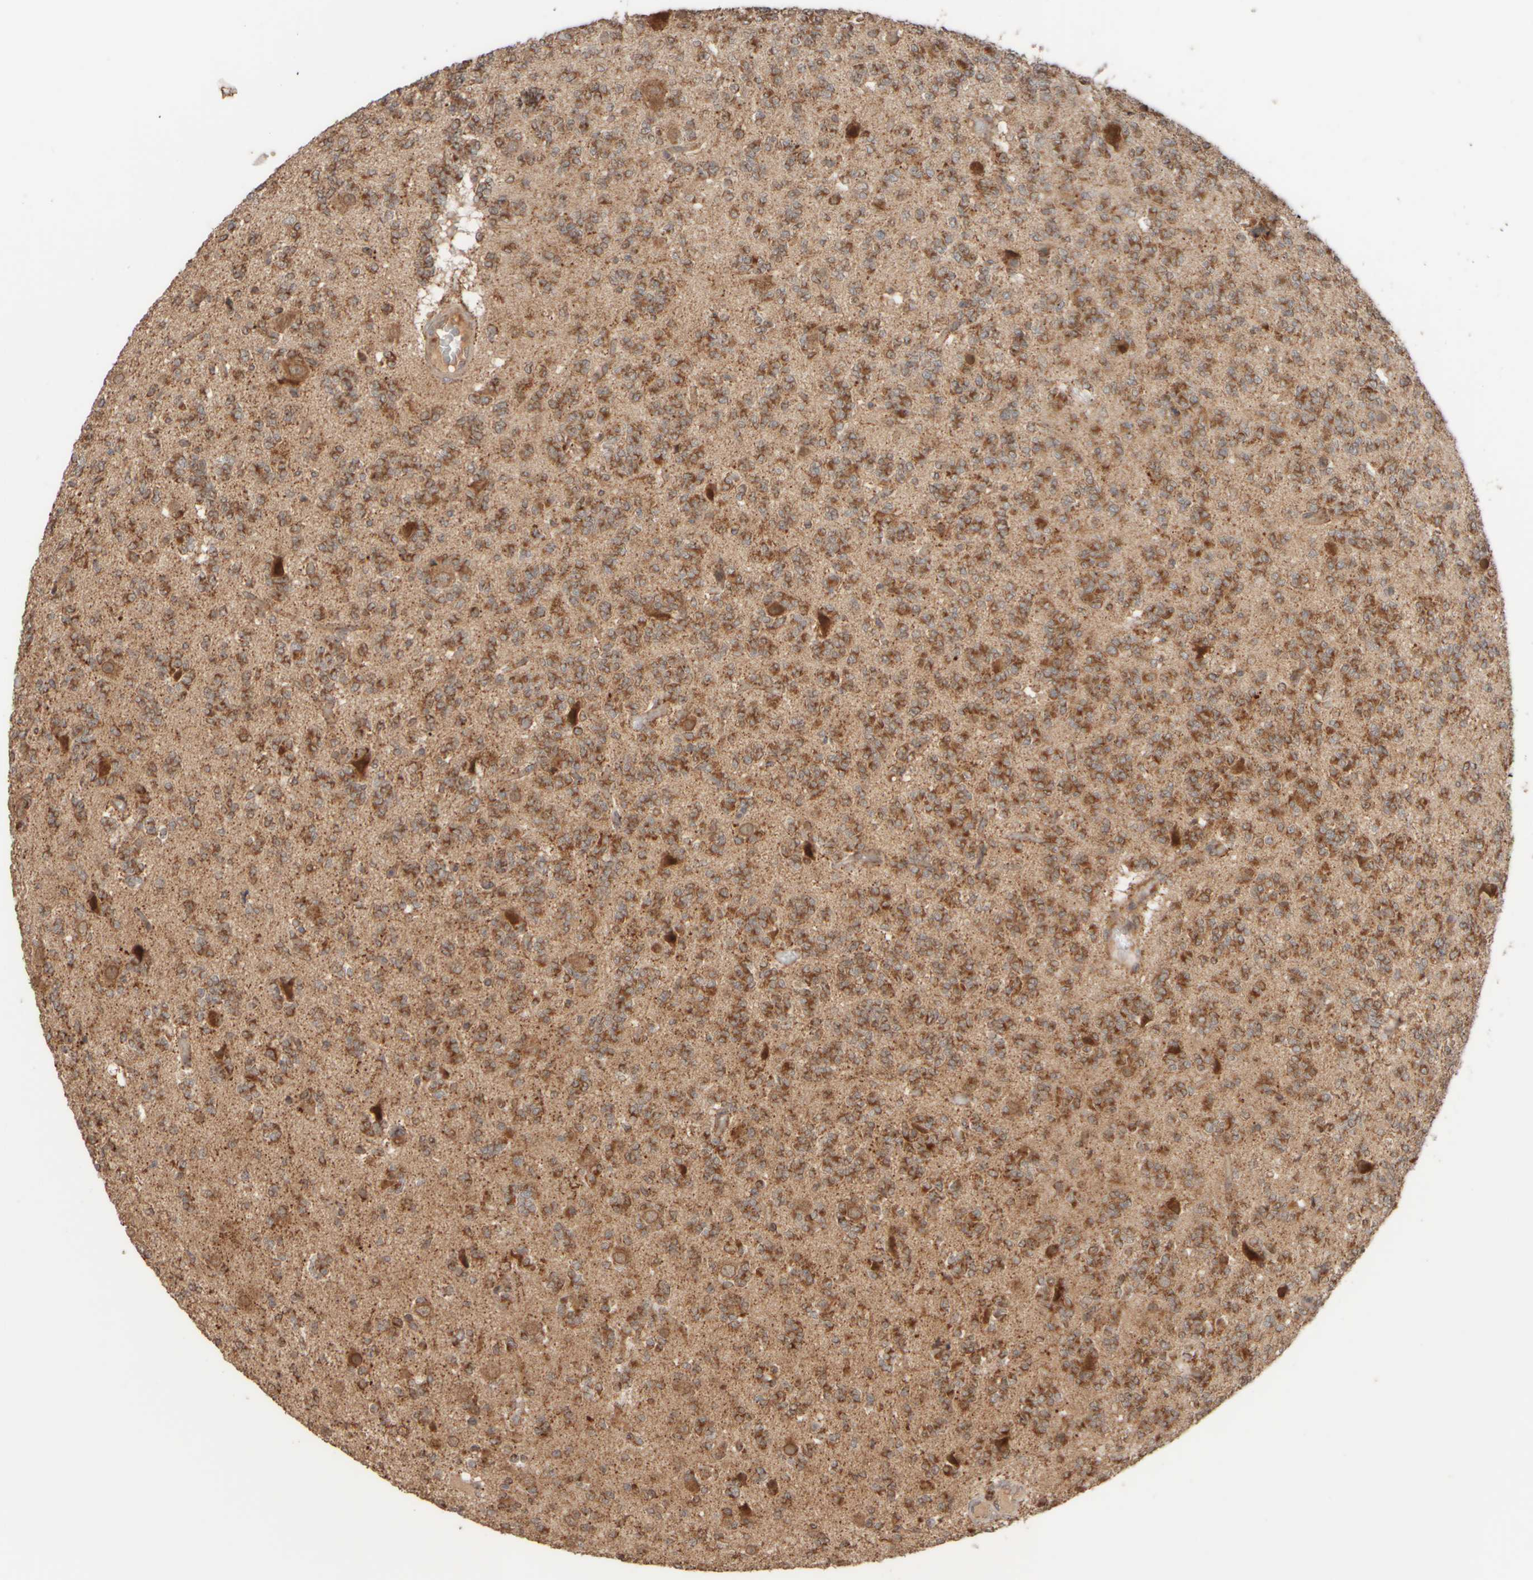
{"staining": {"intensity": "moderate", "quantity": ">75%", "location": "cytoplasmic/membranous"}, "tissue": "glioma", "cell_type": "Tumor cells", "image_type": "cancer", "snomed": [{"axis": "morphology", "description": "Glioma, malignant, Low grade"}, {"axis": "topography", "description": "Brain"}], "caption": "Immunohistochemistry (IHC) of human malignant glioma (low-grade) reveals medium levels of moderate cytoplasmic/membranous expression in about >75% of tumor cells.", "gene": "EIF2B3", "patient": {"sex": "male", "age": 38}}